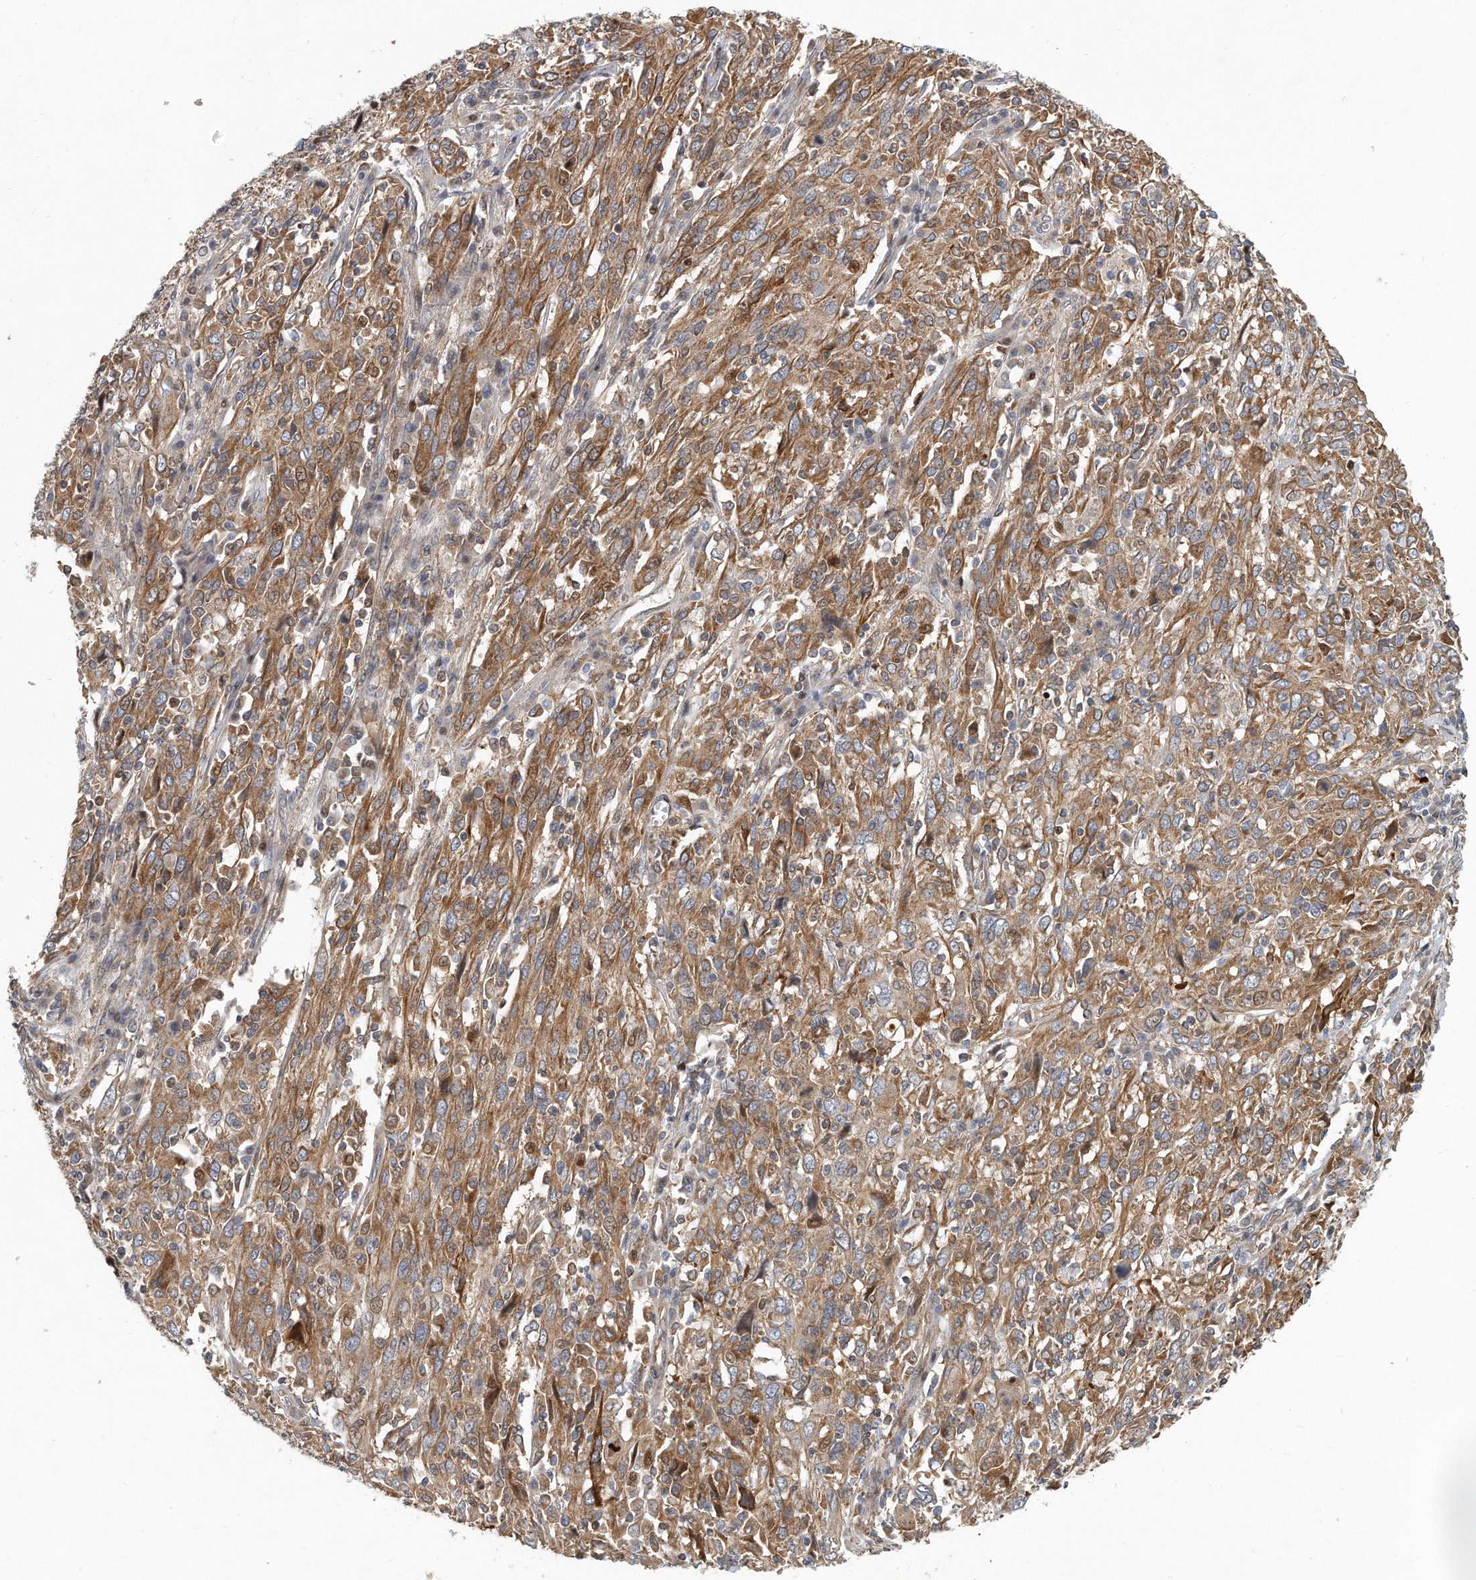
{"staining": {"intensity": "moderate", "quantity": ">75%", "location": "cytoplasmic/membranous"}, "tissue": "cervical cancer", "cell_type": "Tumor cells", "image_type": "cancer", "snomed": [{"axis": "morphology", "description": "Squamous cell carcinoma, NOS"}, {"axis": "topography", "description": "Cervix"}], "caption": "Human cervical squamous cell carcinoma stained with a protein marker shows moderate staining in tumor cells.", "gene": "PCDH8", "patient": {"sex": "female", "age": 46}}